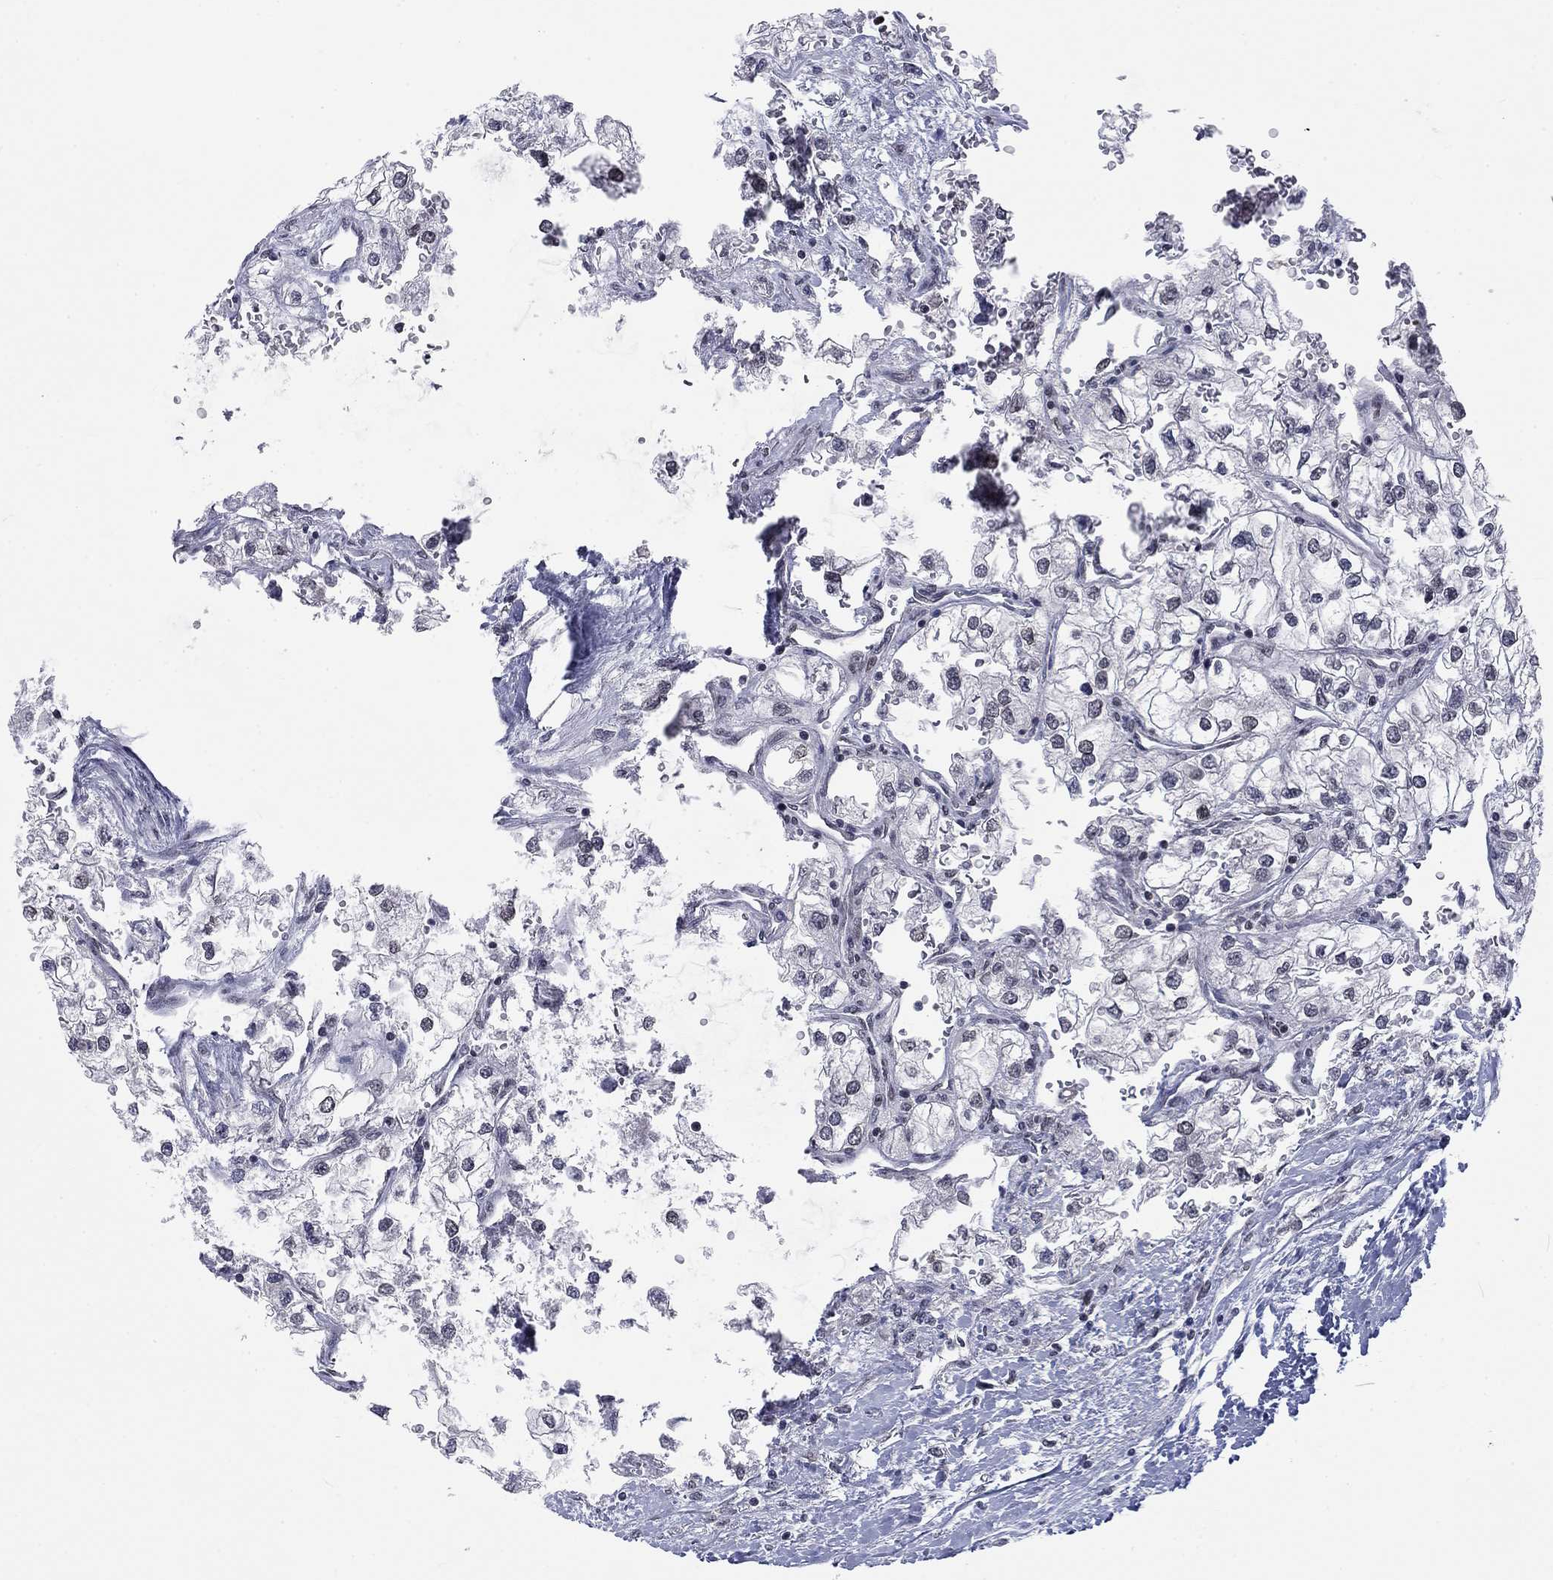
{"staining": {"intensity": "negative", "quantity": "none", "location": "none"}, "tissue": "renal cancer", "cell_type": "Tumor cells", "image_type": "cancer", "snomed": [{"axis": "morphology", "description": "Adenocarcinoma, NOS"}, {"axis": "topography", "description": "Kidney"}], "caption": "A photomicrograph of renal cancer (adenocarcinoma) stained for a protein exhibits no brown staining in tumor cells.", "gene": "FYTTD1", "patient": {"sex": "male", "age": 59}}